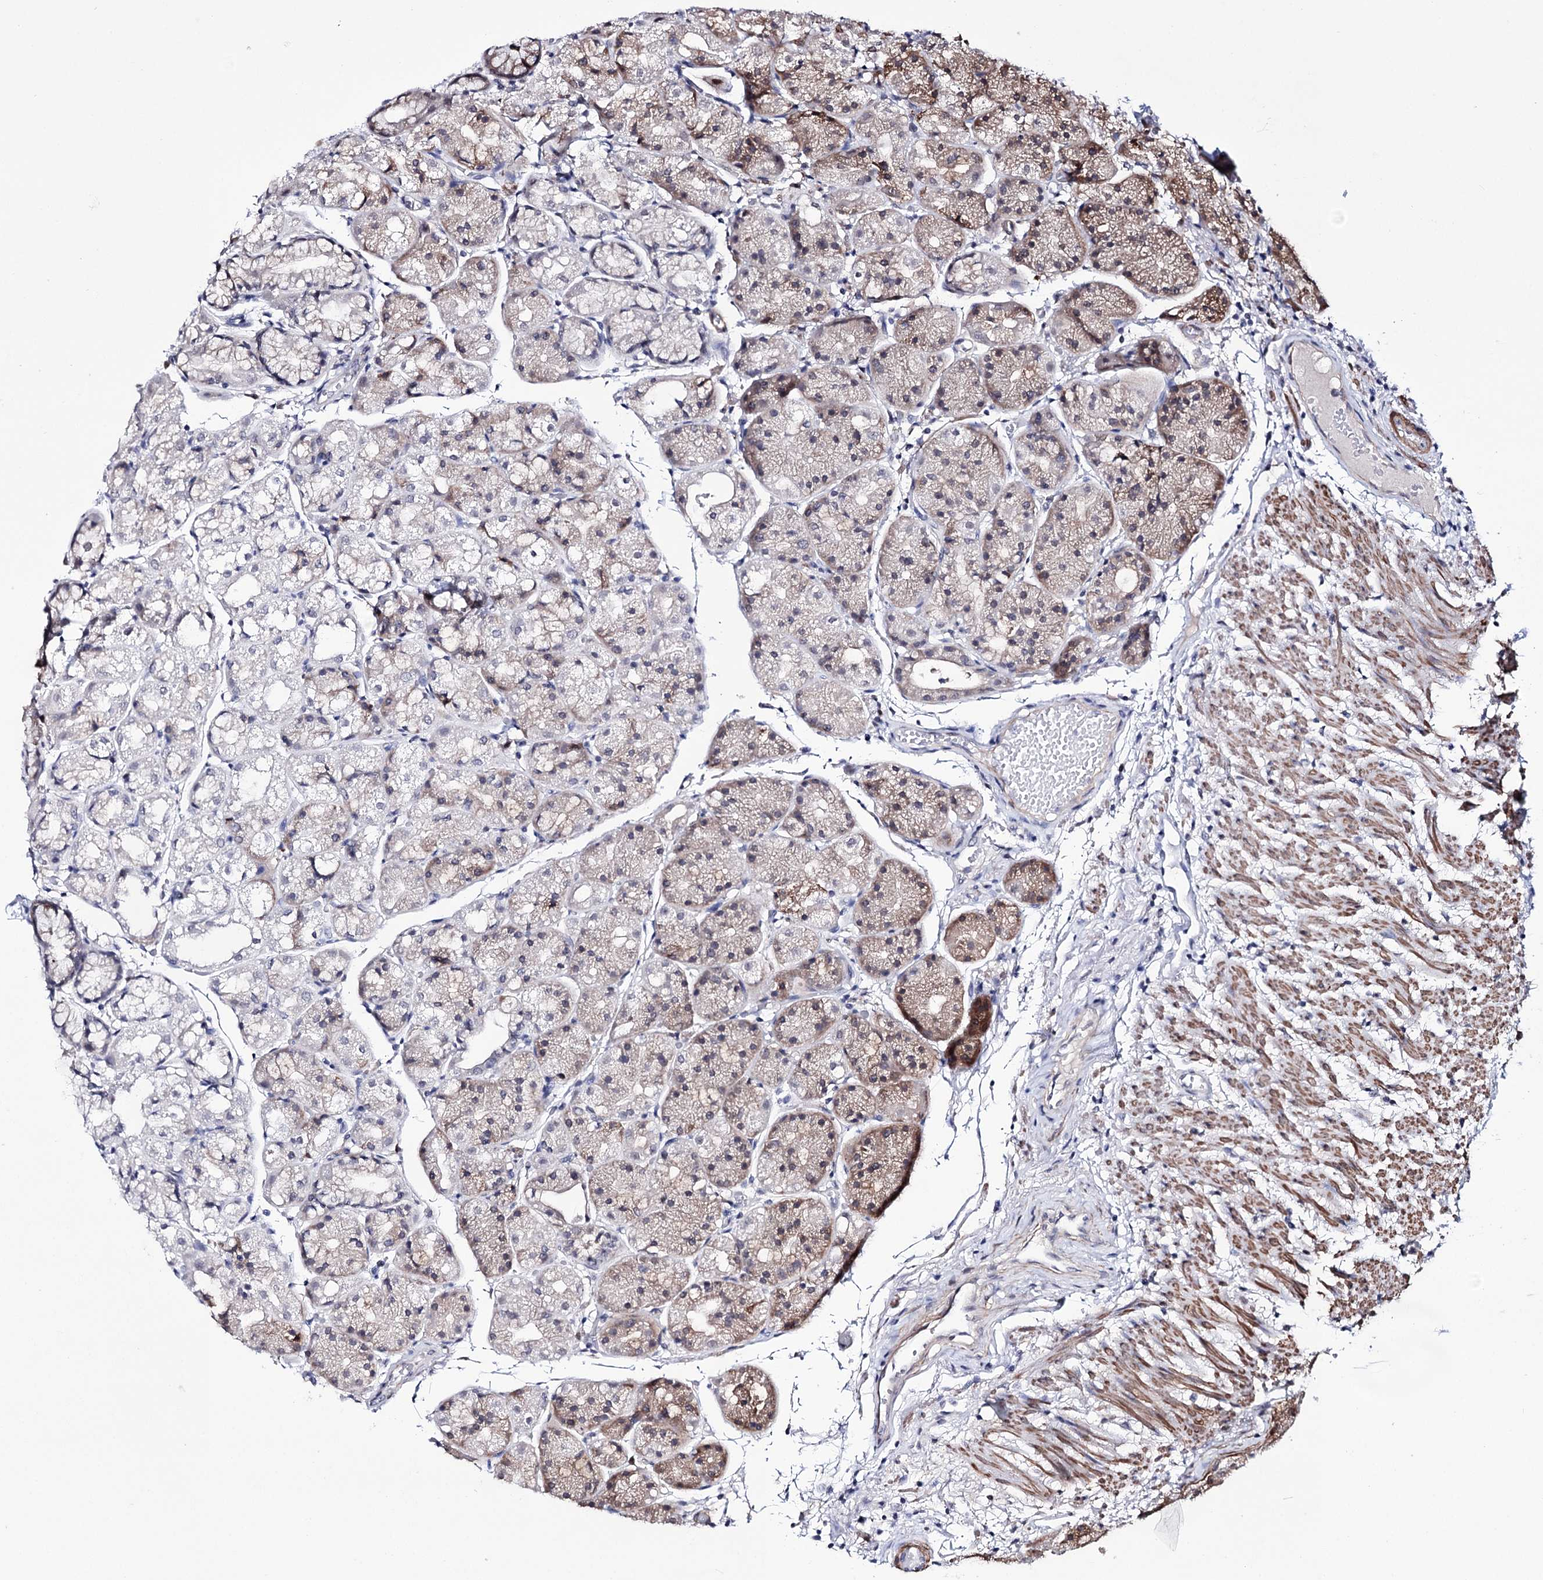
{"staining": {"intensity": "moderate", "quantity": "<25%", "location": "cytoplasmic/membranous"}, "tissue": "stomach", "cell_type": "Glandular cells", "image_type": "normal", "snomed": [{"axis": "morphology", "description": "Normal tissue, NOS"}, {"axis": "topography", "description": "Stomach, upper"}], "caption": "High-power microscopy captured an immunohistochemistry (IHC) photomicrograph of benign stomach, revealing moderate cytoplasmic/membranous positivity in about <25% of glandular cells. The staining was performed using DAB, with brown indicating positive protein expression. Nuclei are stained blue with hematoxylin.", "gene": "PPRC1", "patient": {"sex": "male", "age": 72}}